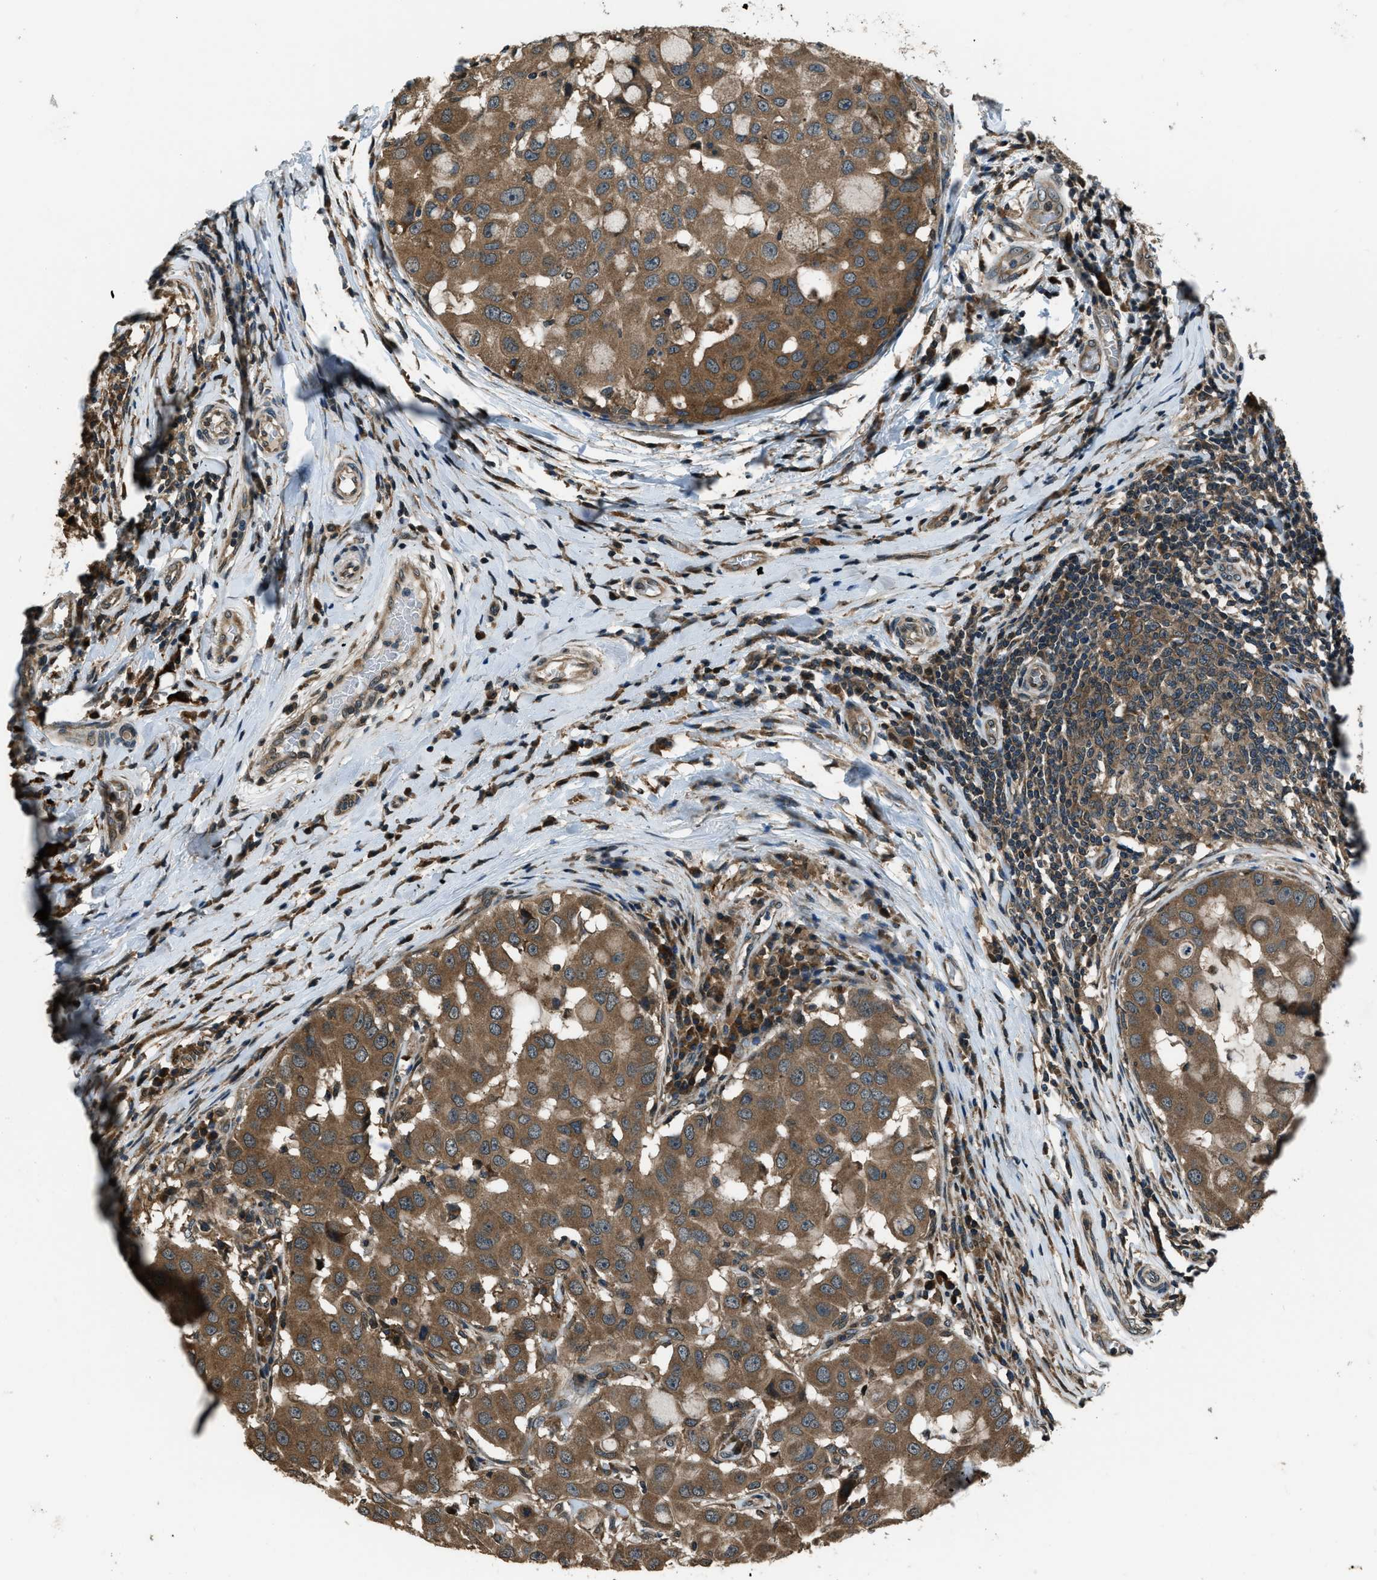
{"staining": {"intensity": "moderate", "quantity": ">75%", "location": "cytoplasmic/membranous"}, "tissue": "breast cancer", "cell_type": "Tumor cells", "image_type": "cancer", "snomed": [{"axis": "morphology", "description": "Duct carcinoma"}, {"axis": "topography", "description": "Breast"}], "caption": "Immunohistochemistry (DAB (3,3'-diaminobenzidine)) staining of human breast cancer (infiltrating ductal carcinoma) exhibits moderate cytoplasmic/membranous protein expression in about >75% of tumor cells.", "gene": "TRIM4", "patient": {"sex": "female", "age": 27}}